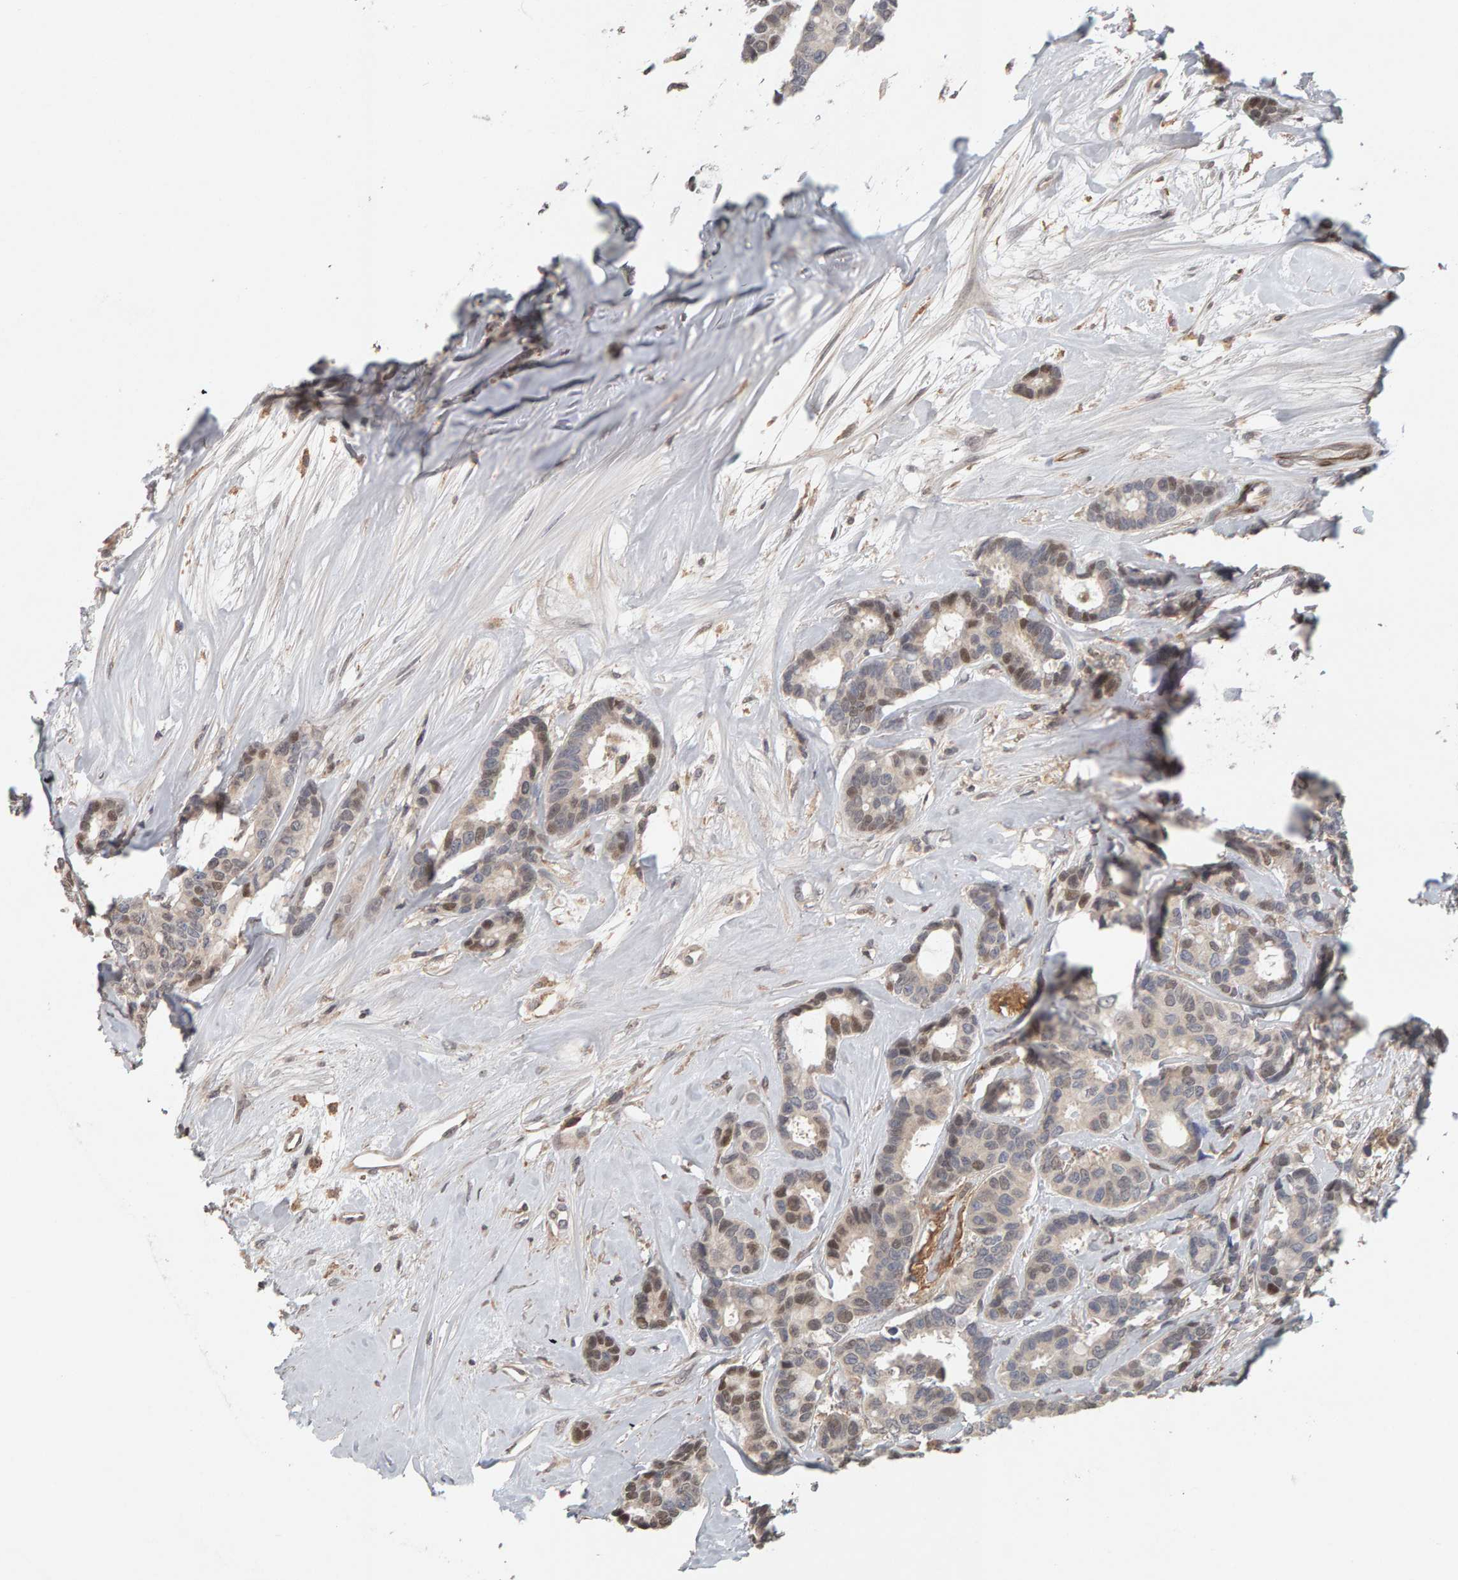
{"staining": {"intensity": "moderate", "quantity": "<25%", "location": "nuclear"}, "tissue": "breast cancer", "cell_type": "Tumor cells", "image_type": "cancer", "snomed": [{"axis": "morphology", "description": "Duct carcinoma"}, {"axis": "topography", "description": "Breast"}], "caption": "Immunohistochemistry (IHC) (DAB) staining of breast infiltrating ductal carcinoma shows moderate nuclear protein expression in about <25% of tumor cells. (brown staining indicates protein expression, while blue staining denotes nuclei).", "gene": "TEFM", "patient": {"sex": "female", "age": 87}}